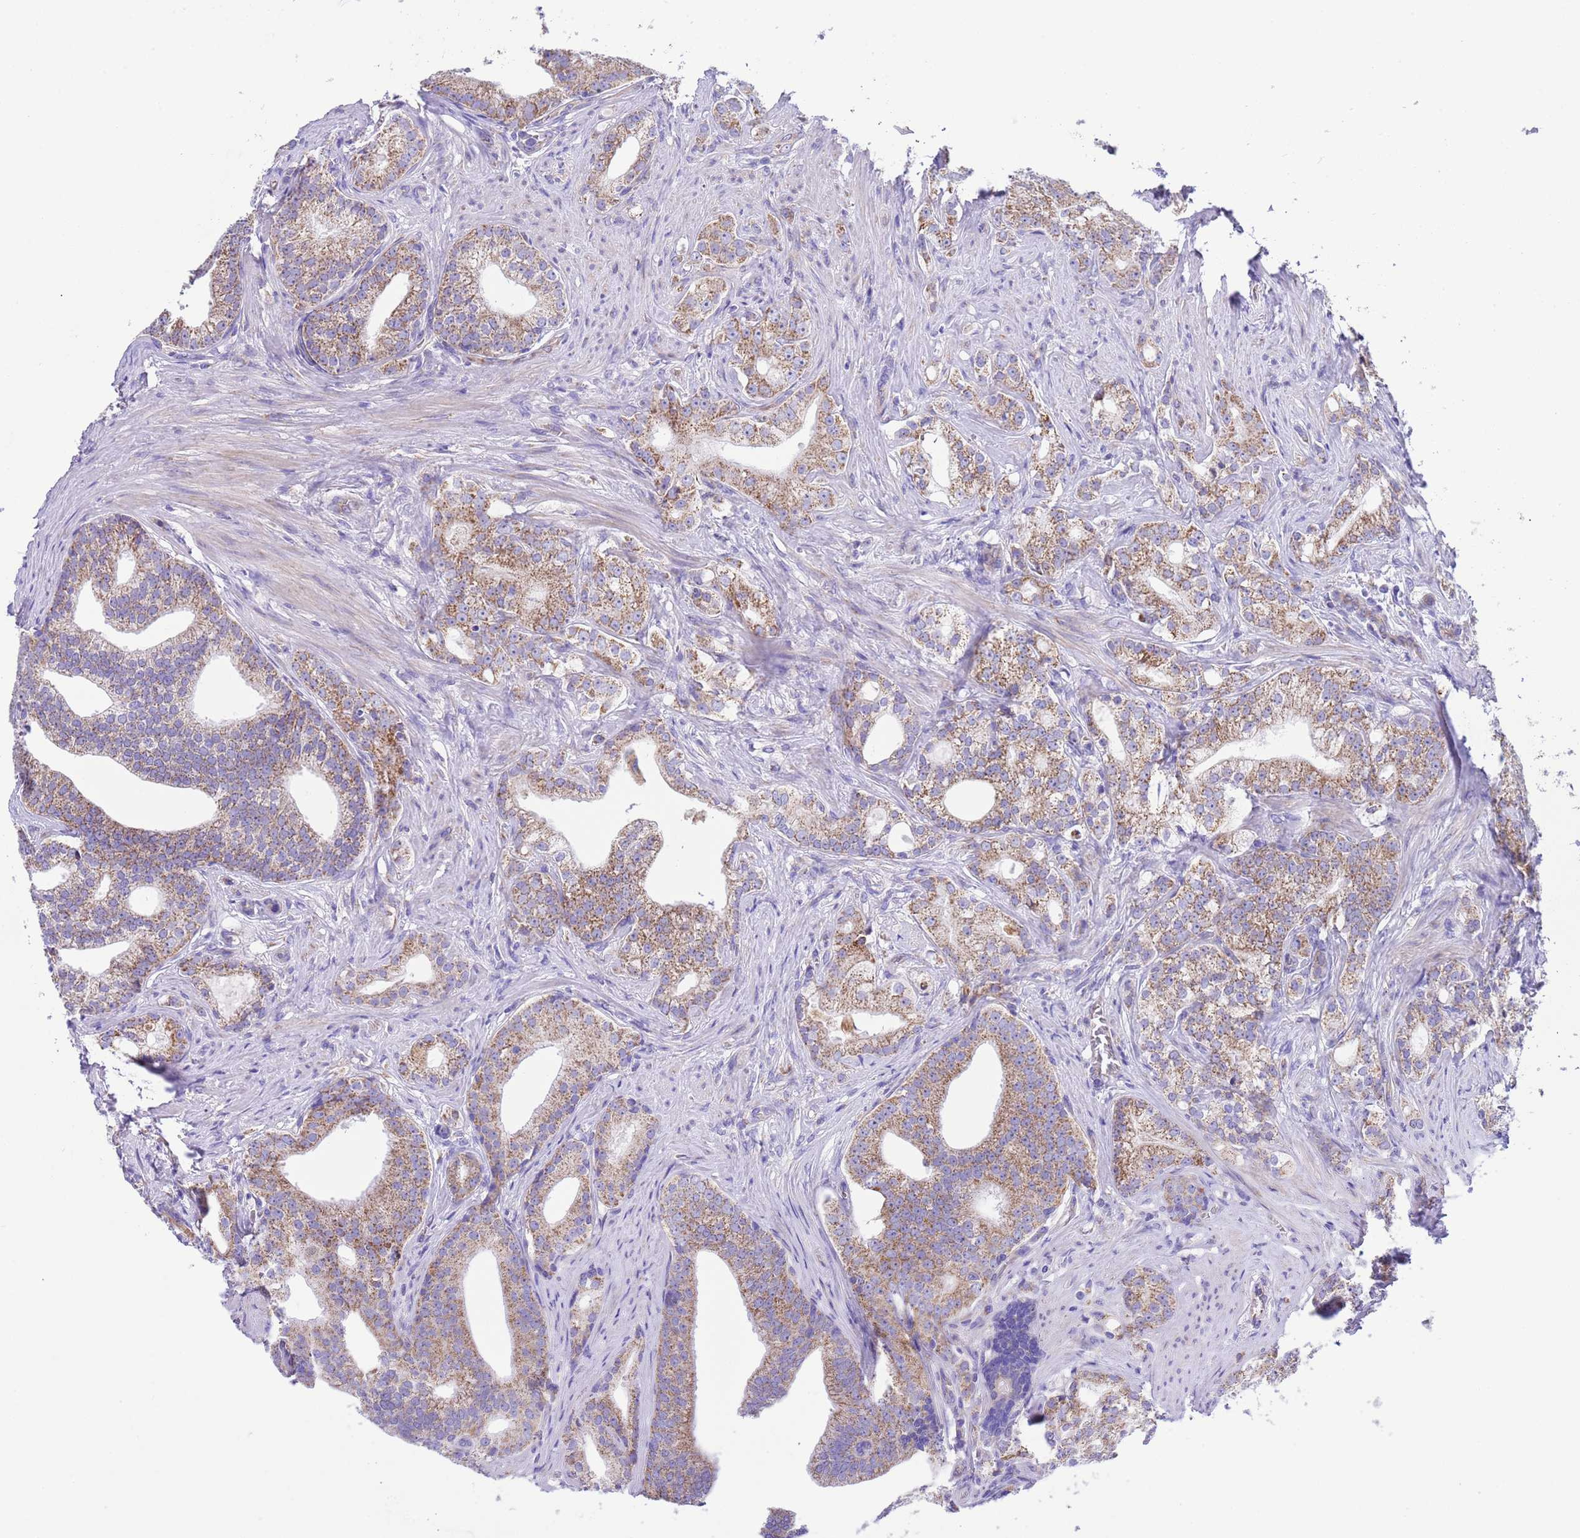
{"staining": {"intensity": "moderate", "quantity": ">75%", "location": "cytoplasmic/membranous"}, "tissue": "prostate cancer", "cell_type": "Tumor cells", "image_type": "cancer", "snomed": [{"axis": "morphology", "description": "Adenocarcinoma, Low grade"}, {"axis": "topography", "description": "Prostate"}], "caption": "Prostate cancer was stained to show a protein in brown. There is medium levels of moderate cytoplasmic/membranous expression in approximately >75% of tumor cells.", "gene": "CCDC191", "patient": {"sex": "male", "age": 71}}